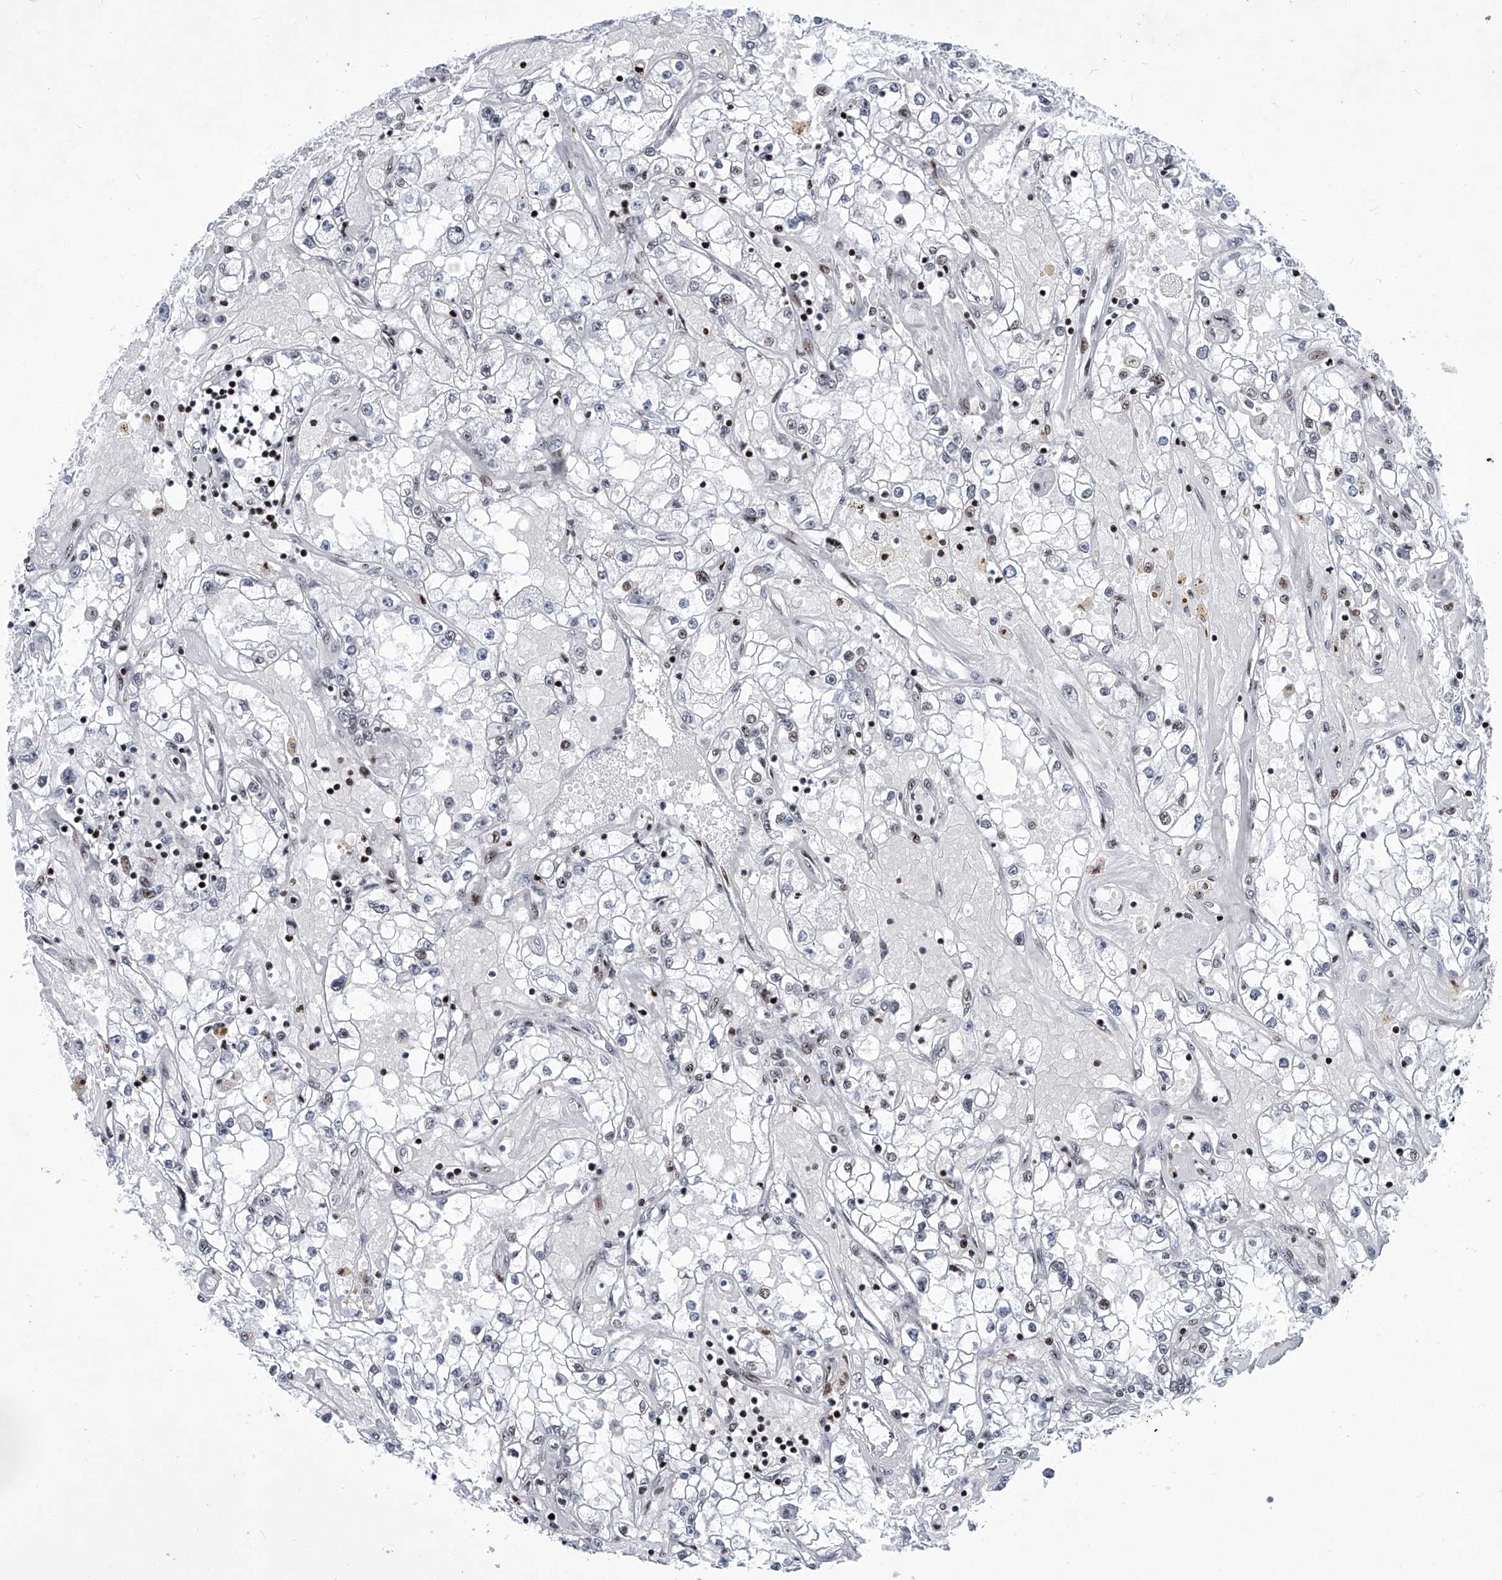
{"staining": {"intensity": "negative", "quantity": "none", "location": "none"}, "tissue": "renal cancer", "cell_type": "Tumor cells", "image_type": "cancer", "snomed": [{"axis": "morphology", "description": "Adenocarcinoma, NOS"}, {"axis": "topography", "description": "Kidney"}], "caption": "Renal adenocarcinoma stained for a protein using immunohistochemistry reveals no staining tumor cells.", "gene": "HEY2", "patient": {"sex": "male", "age": 56}}